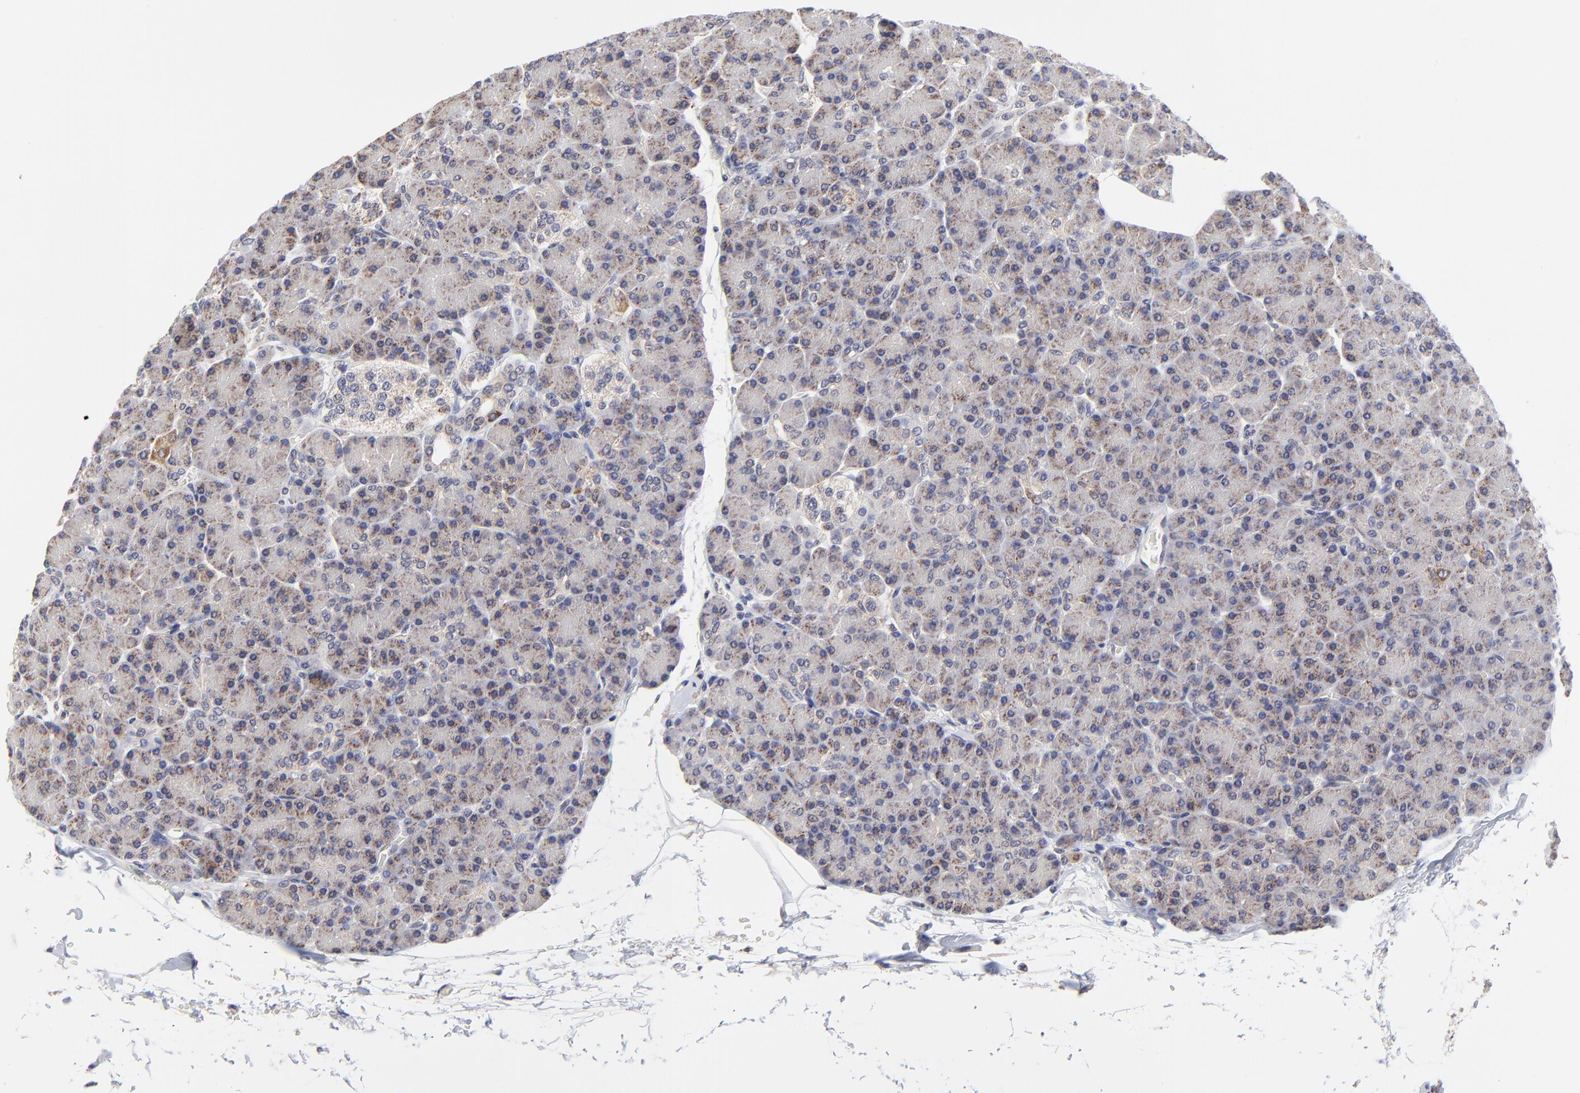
{"staining": {"intensity": "weak", "quantity": "25%-75%", "location": "cytoplasmic/membranous"}, "tissue": "pancreas", "cell_type": "Exocrine glandular cells", "image_type": "normal", "snomed": [{"axis": "morphology", "description": "Normal tissue, NOS"}, {"axis": "topography", "description": "Pancreas"}], "caption": "Immunohistochemical staining of benign human pancreas demonstrates 25%-75% levels of weak cytoplasmic/membranous protein staining in about 25%-75% of exocrine glandular cells.", "gene": "FBXL12", "patient": {"sex": "female", "age": 43}}